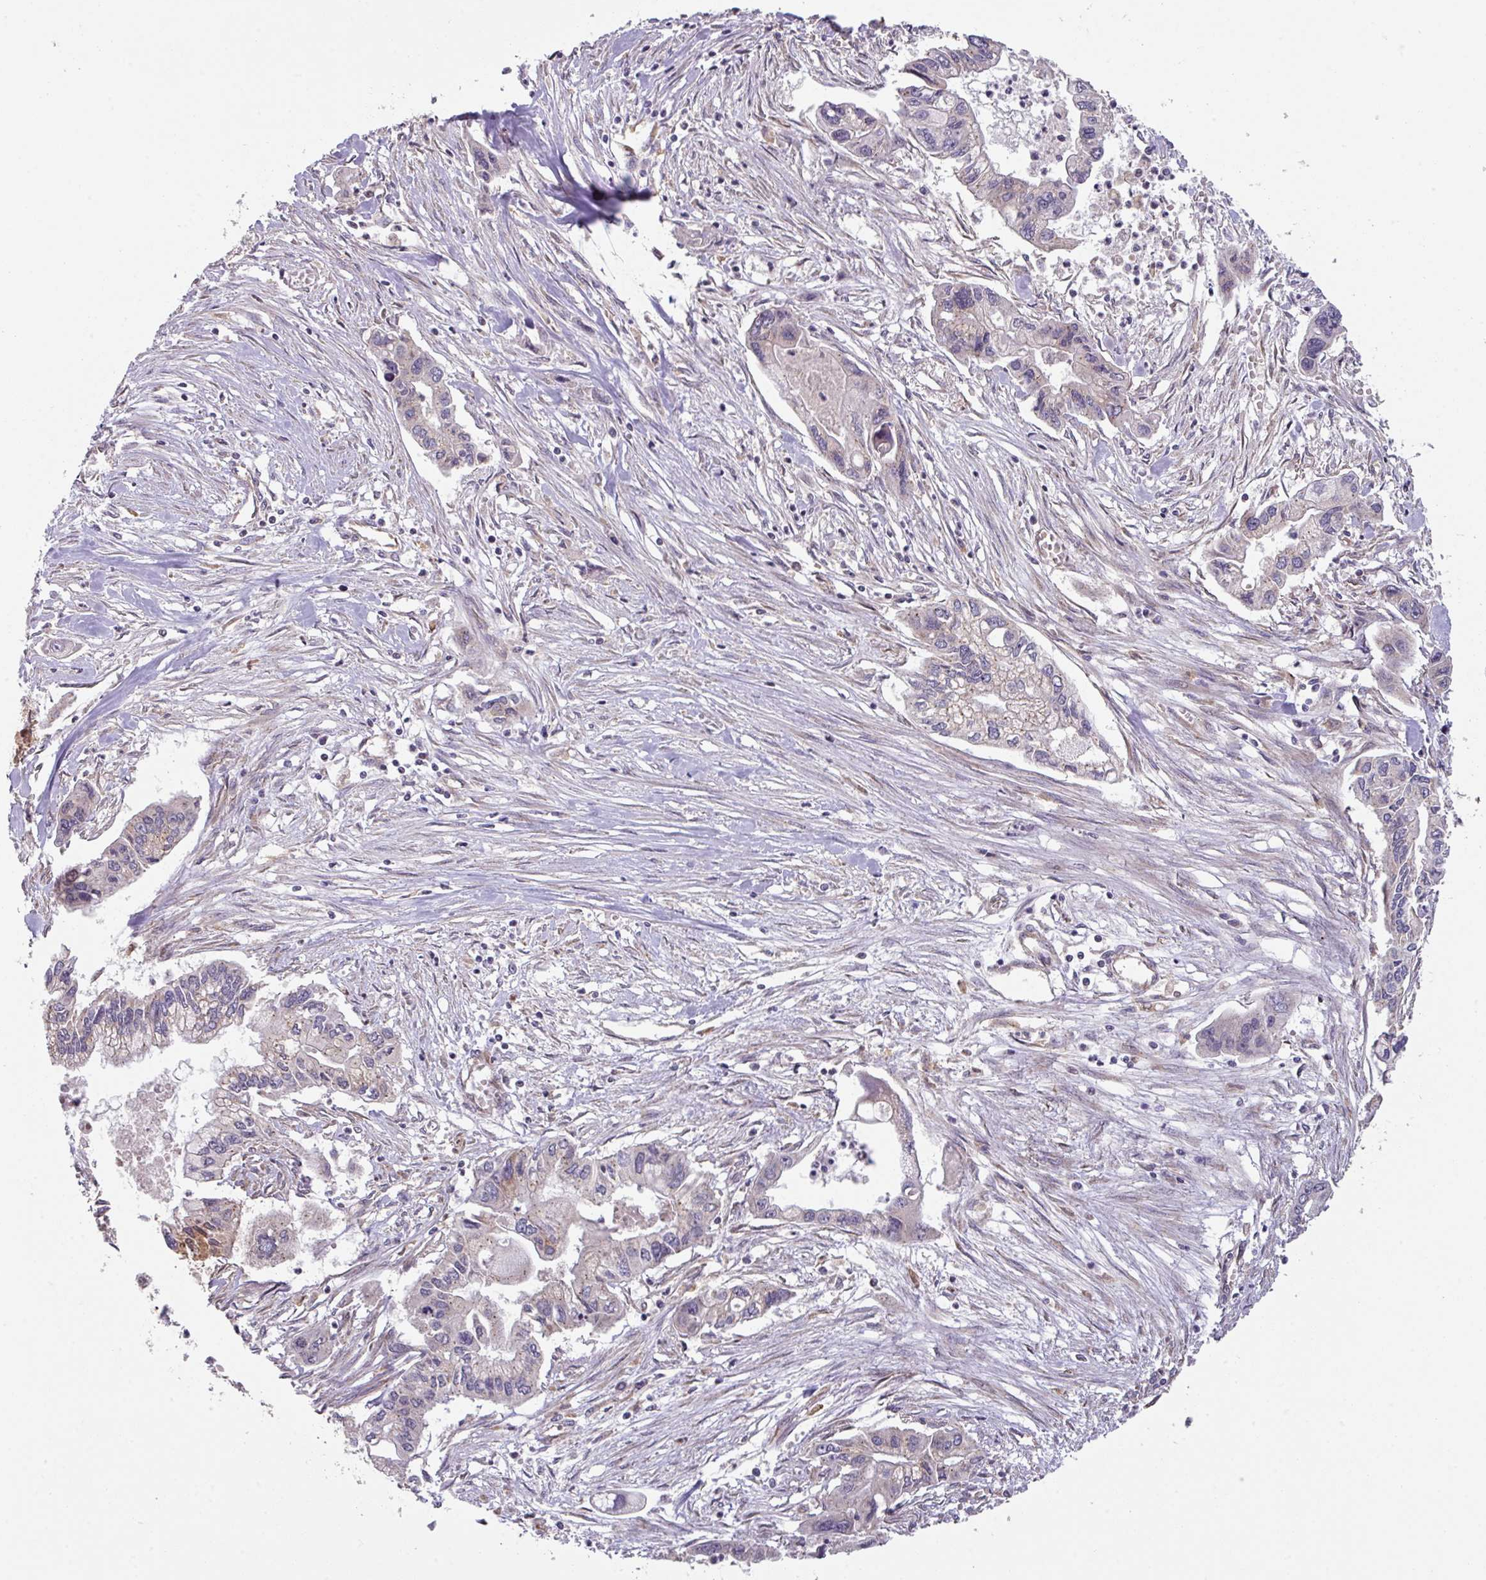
{"staining": {"intensity": "negative", "quantity": "none", "location": "none"}, "tissue": "pancreatic cancer", "cell_type": "Tumor cells", "image_type": "cancer", "snomed": [{"axis": "morphology", "description": "Adenocarcinoma, NOS"}, {"axis": "topography", "description": "Pancreas"}], "caption": "Immunohistochemistry micrograph of human pancreatic cancer (adenocarcinoma) stained for a protein (brown), which shows no staining in tumor cells. (Brightfield microscopy of DAB IHC at high magnification).", "gene": "CYFIP2", "patient": {"sex": "male", "age": 62}}